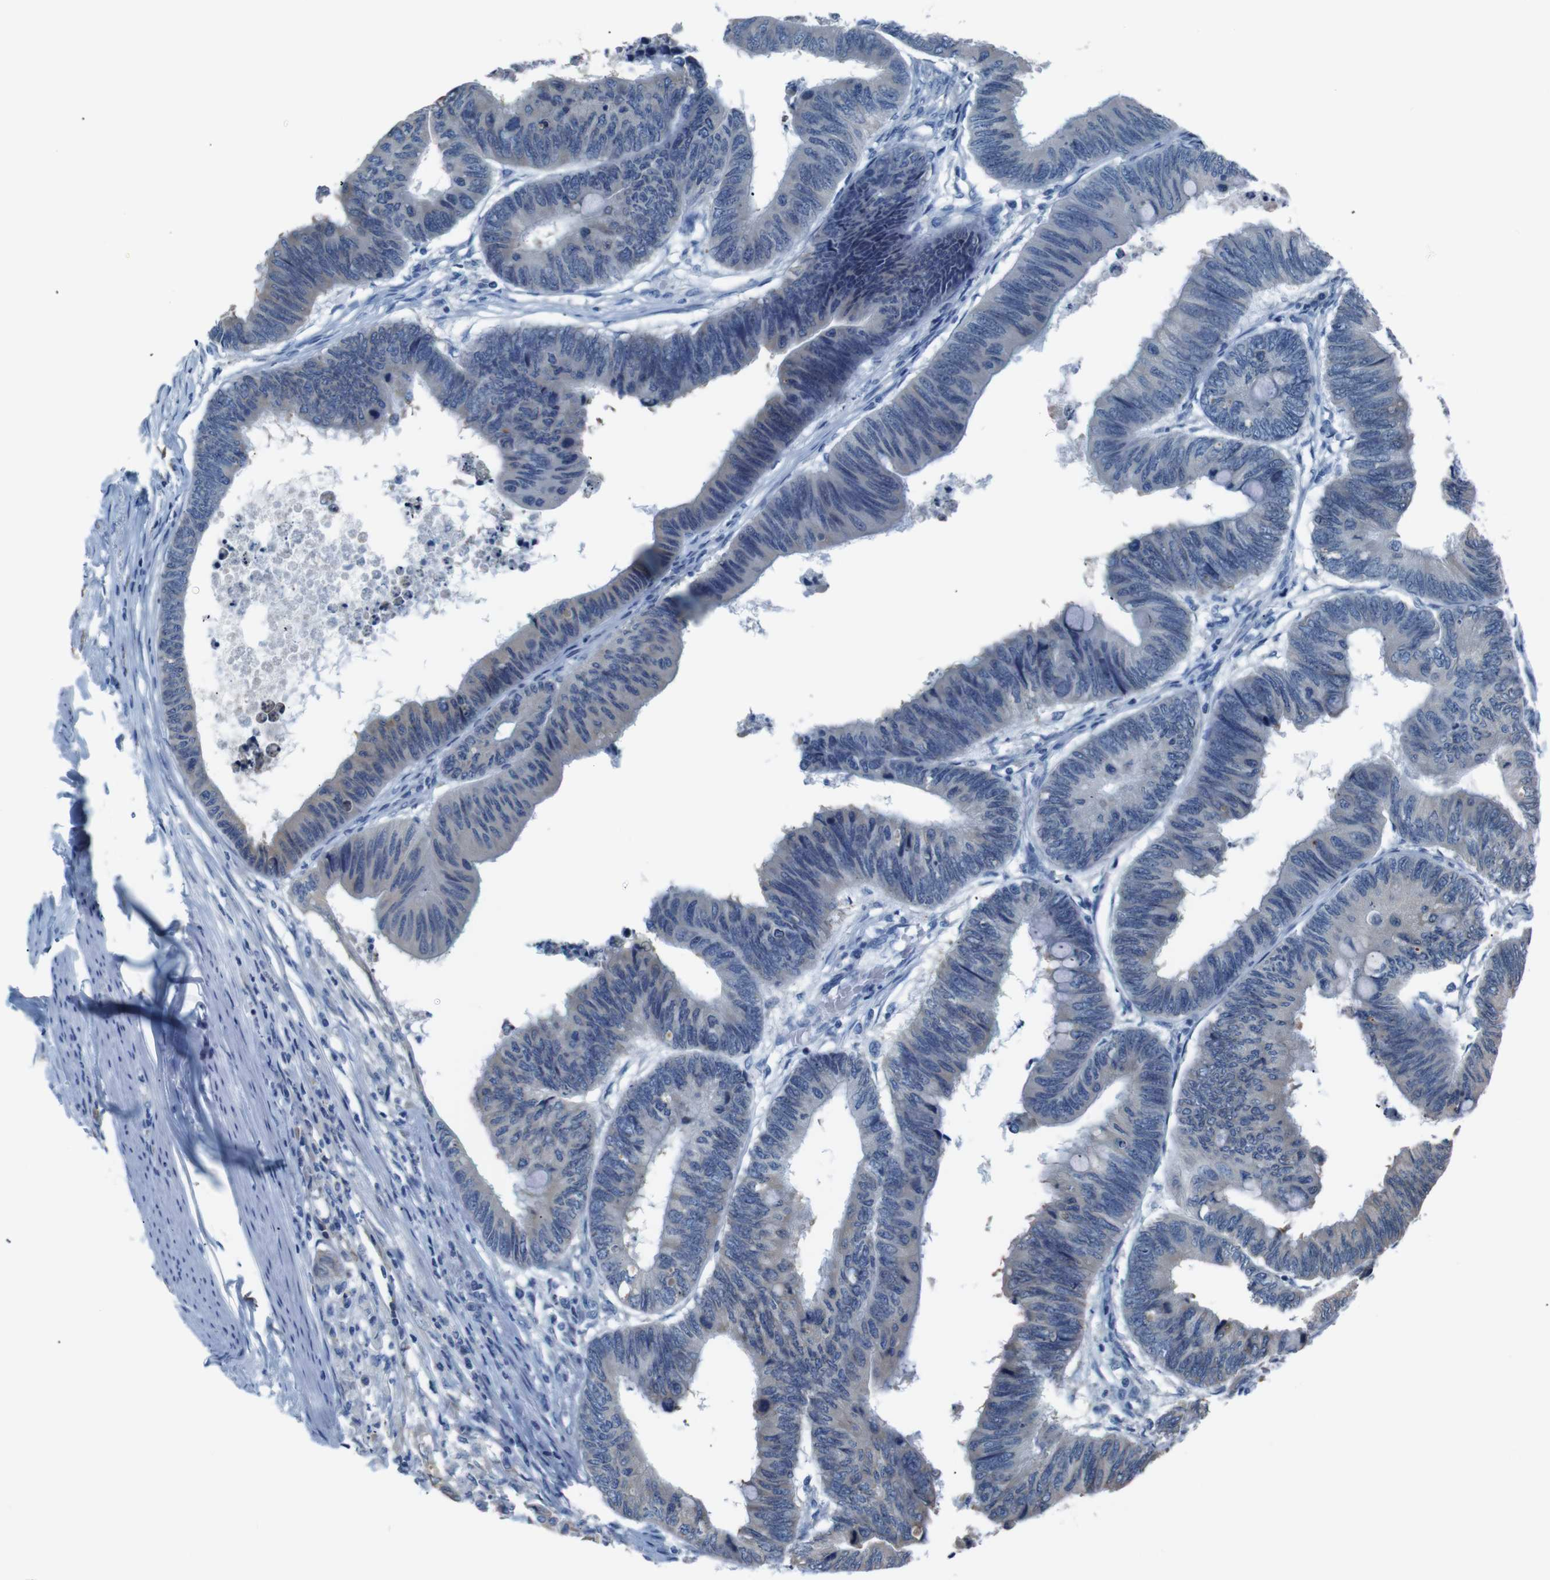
{"staining": {"intensity": "weak", "quantity": "<25%", "location": "cytoplasmic/membranous"}, "tissue": "colorectal cancer", "cell_type": "Tumor cells", "image_type": "cancer", "snomed": [{"axis": "morphology", "description": "Normal tissue, NOS"}, {"axis": "morphology", "description": "Adenocarcinoma, NOS"}, {"axis": "topography", "description": "Rectum"}, {"axis": "topography", "description": "Peripheral nerve tissue"}], "caption": "High power microscopy micrograph of an immunohistochemistry (IHC) micrograph of colorectal cancer, revealing no significant staining in tumor cells. The staining was performed using DAB (3,3'-diaminobenzidine) to visualize the protein expression in brown, while the nuclei were stained in blue with hematoxylin (Magnification: 20x).", "gene": "SIGMAR1", "patient": {"sex": "male", "age": 92}}